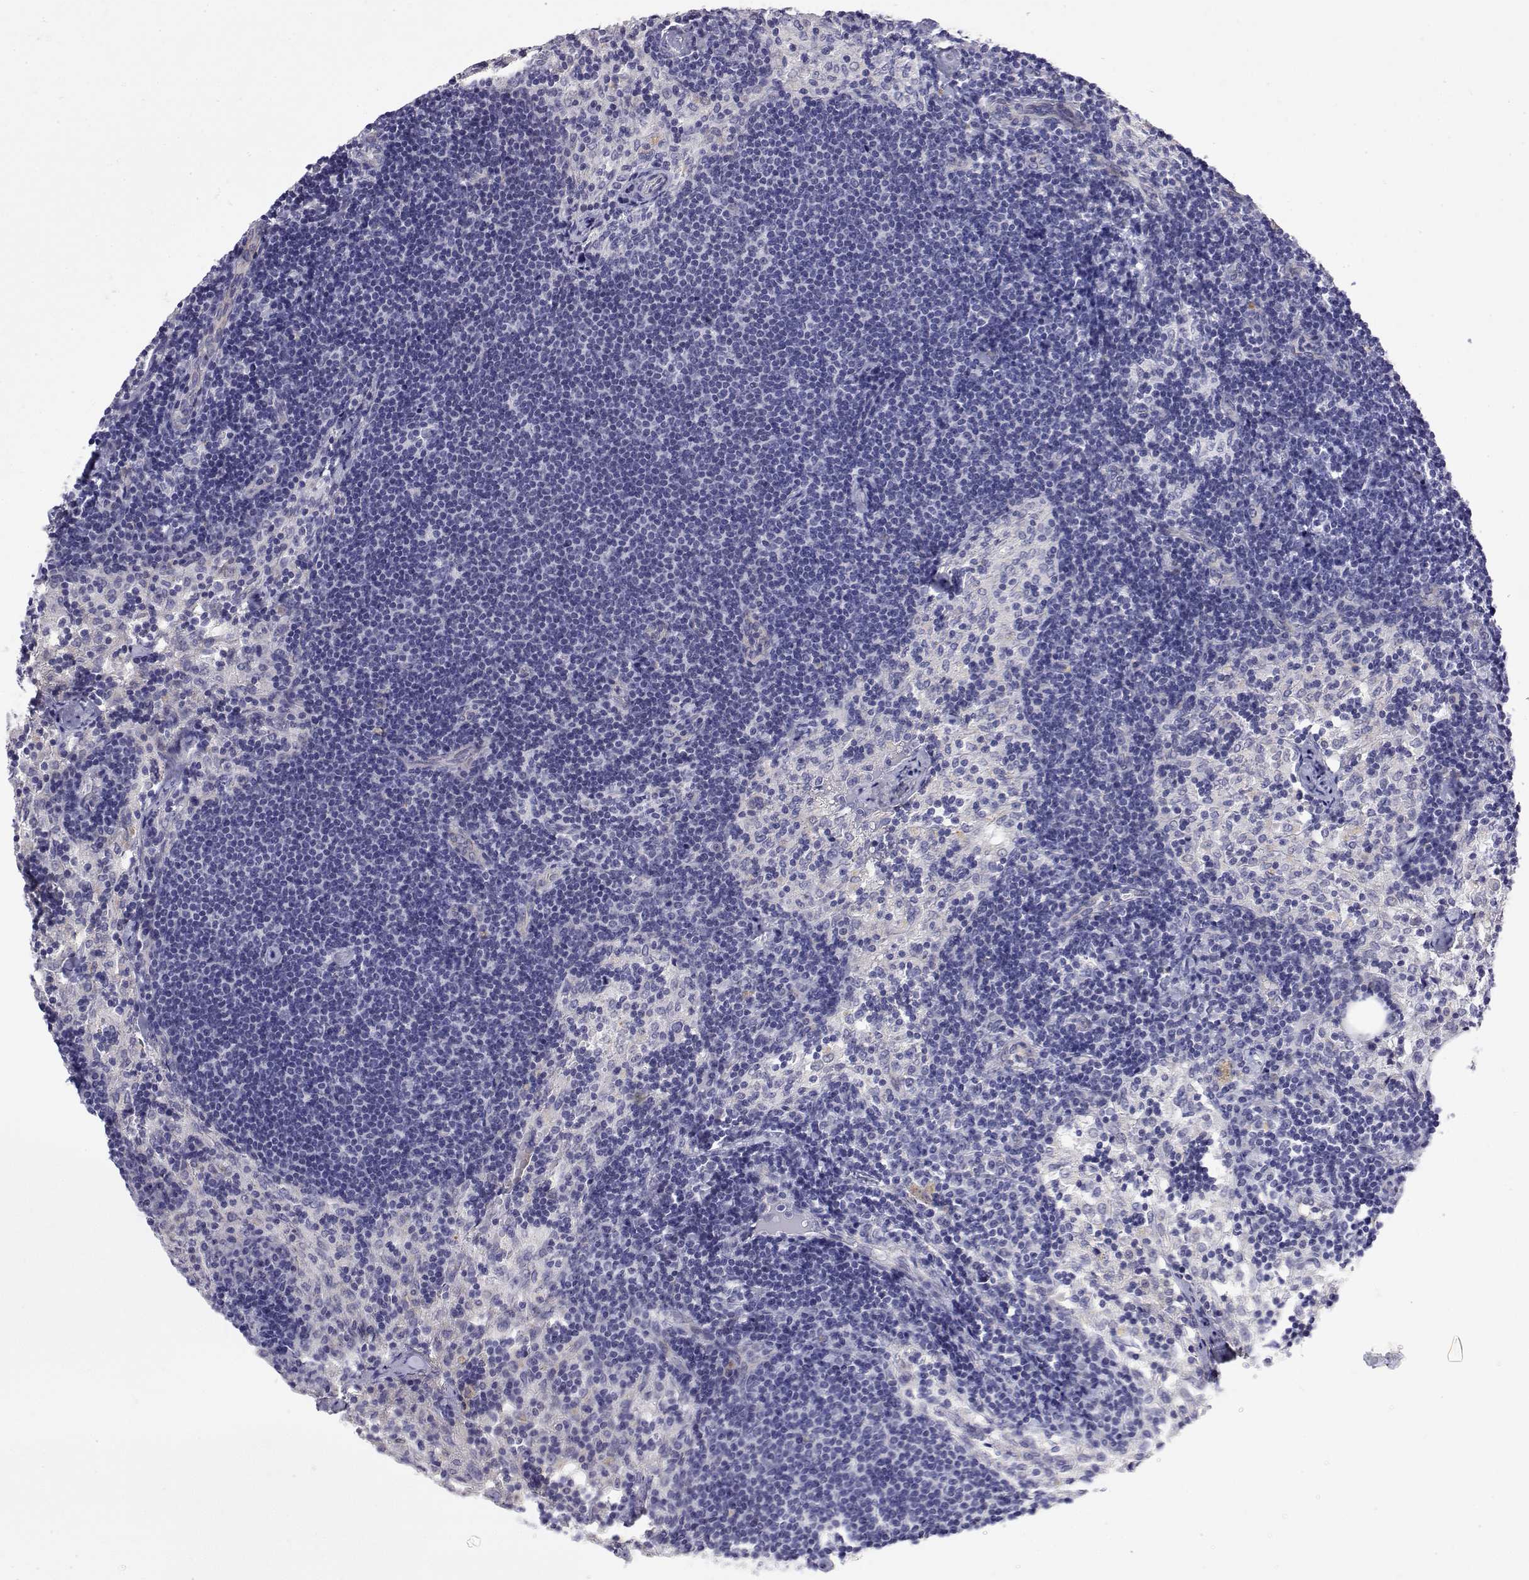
{"staining": {"intensity": "negative", "quantity": "none", "location": "none"}, "tissue": "lymph node", "cell_type": "Germinal center cells", "image_type": "normal", "snomed": [{"axis": "morphology", "description": "Normal tissue, NOS"}, {"axis": "topography", "description": "Lymph node"}], "caption": "Protein analysis of normal lymph node exhibits no significant staining in germinal center cells. Nuclei are stained in blue.", "gene": "GGACT", "patient": {"sex": "female", "age": 69}}